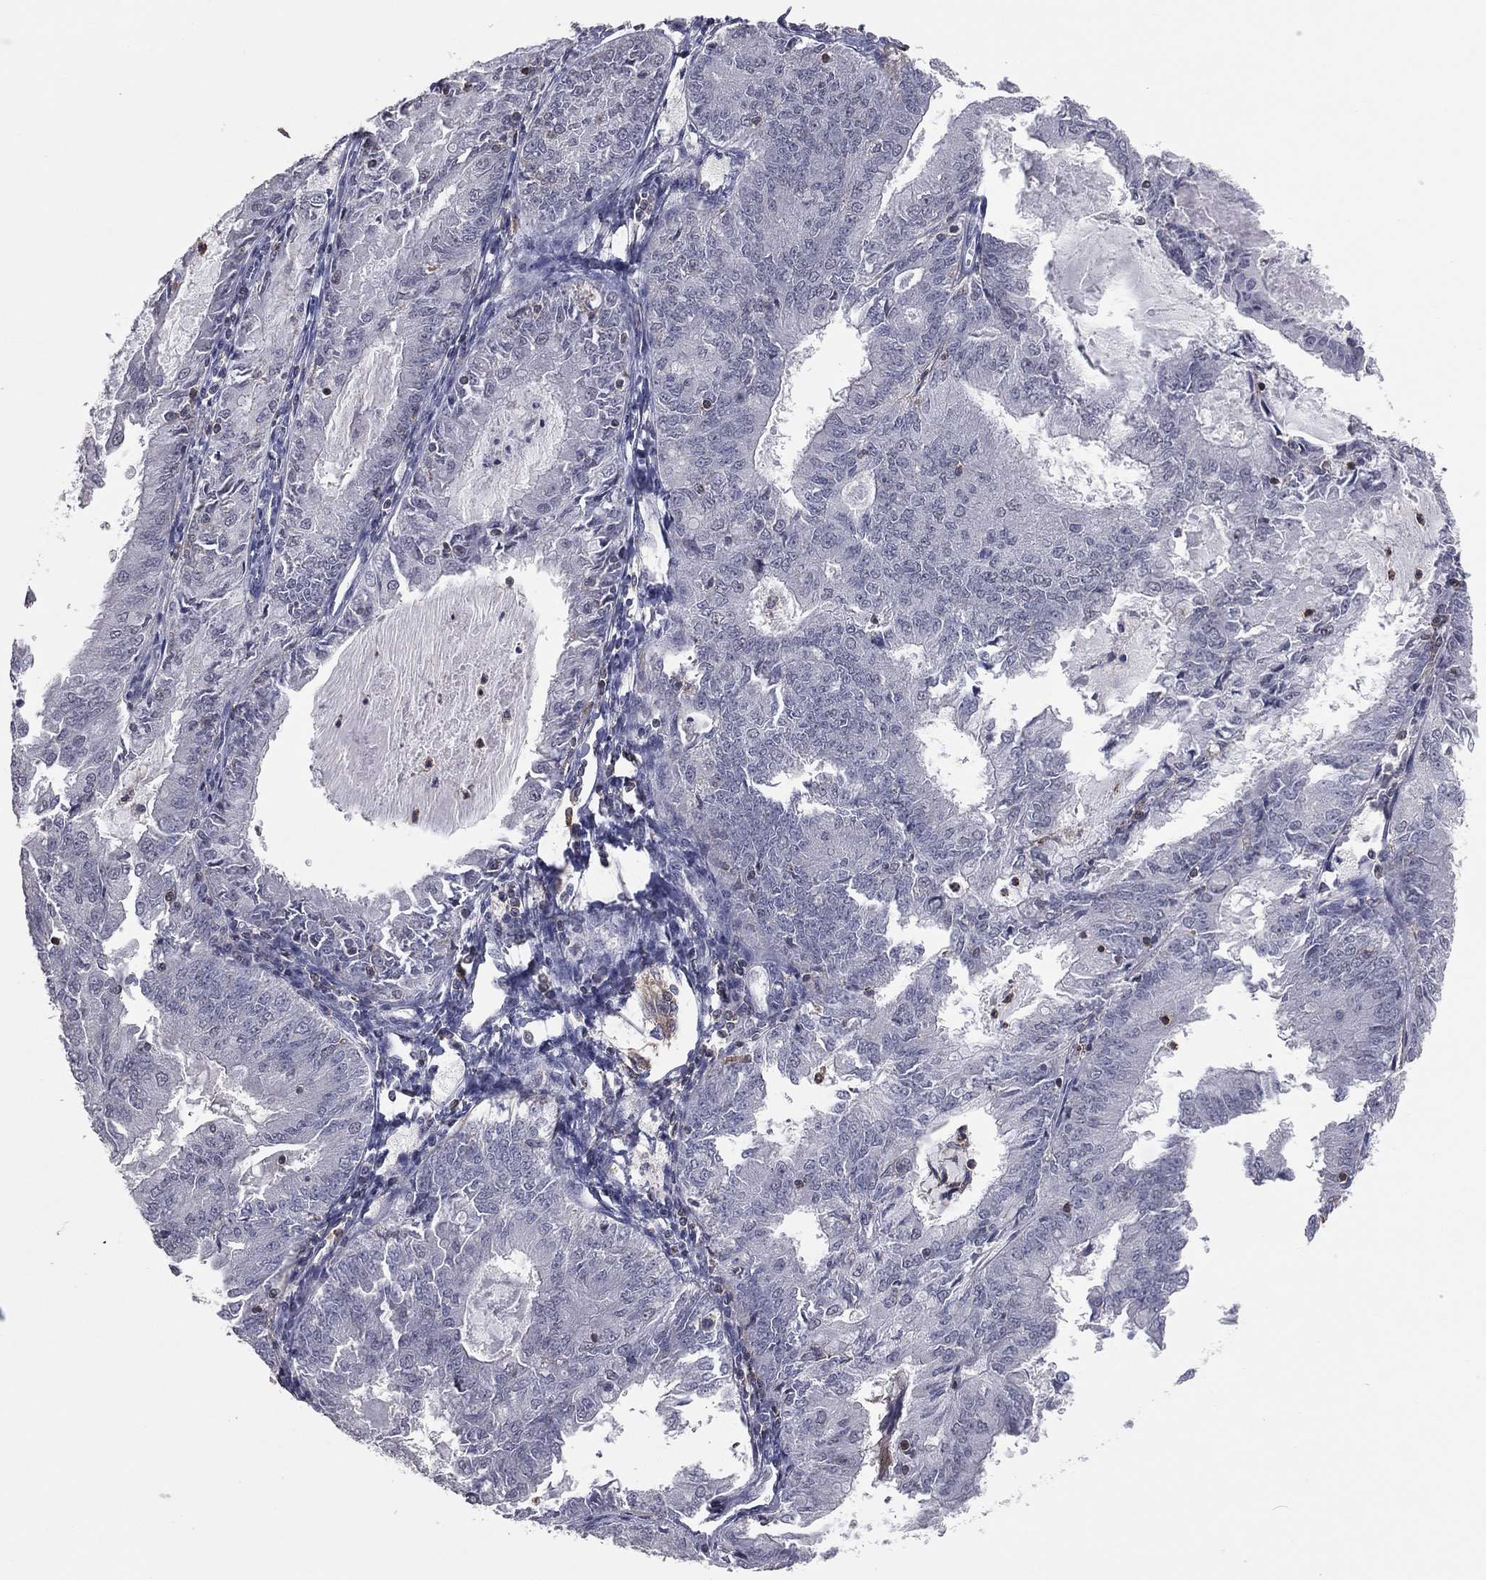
{"staining": {"intensity": "negative", "quantity": "none", "location": "none"}, "tissue": "endometrial cancer", "cell_type": "Tumor cells", "image_type": "cancer", "snomed": [{"axis": "morphology", "description": "Adenocarcinoma, NOS"}, {"axis": "topography", "description": "Endometrium"}], "caption": "Immunohistochemical staining of human endometrial cancer reveals no significant positivity in tumor cells.", "gene": "PSTPIP1", "patient": {"sex": "female", "age": 57}}